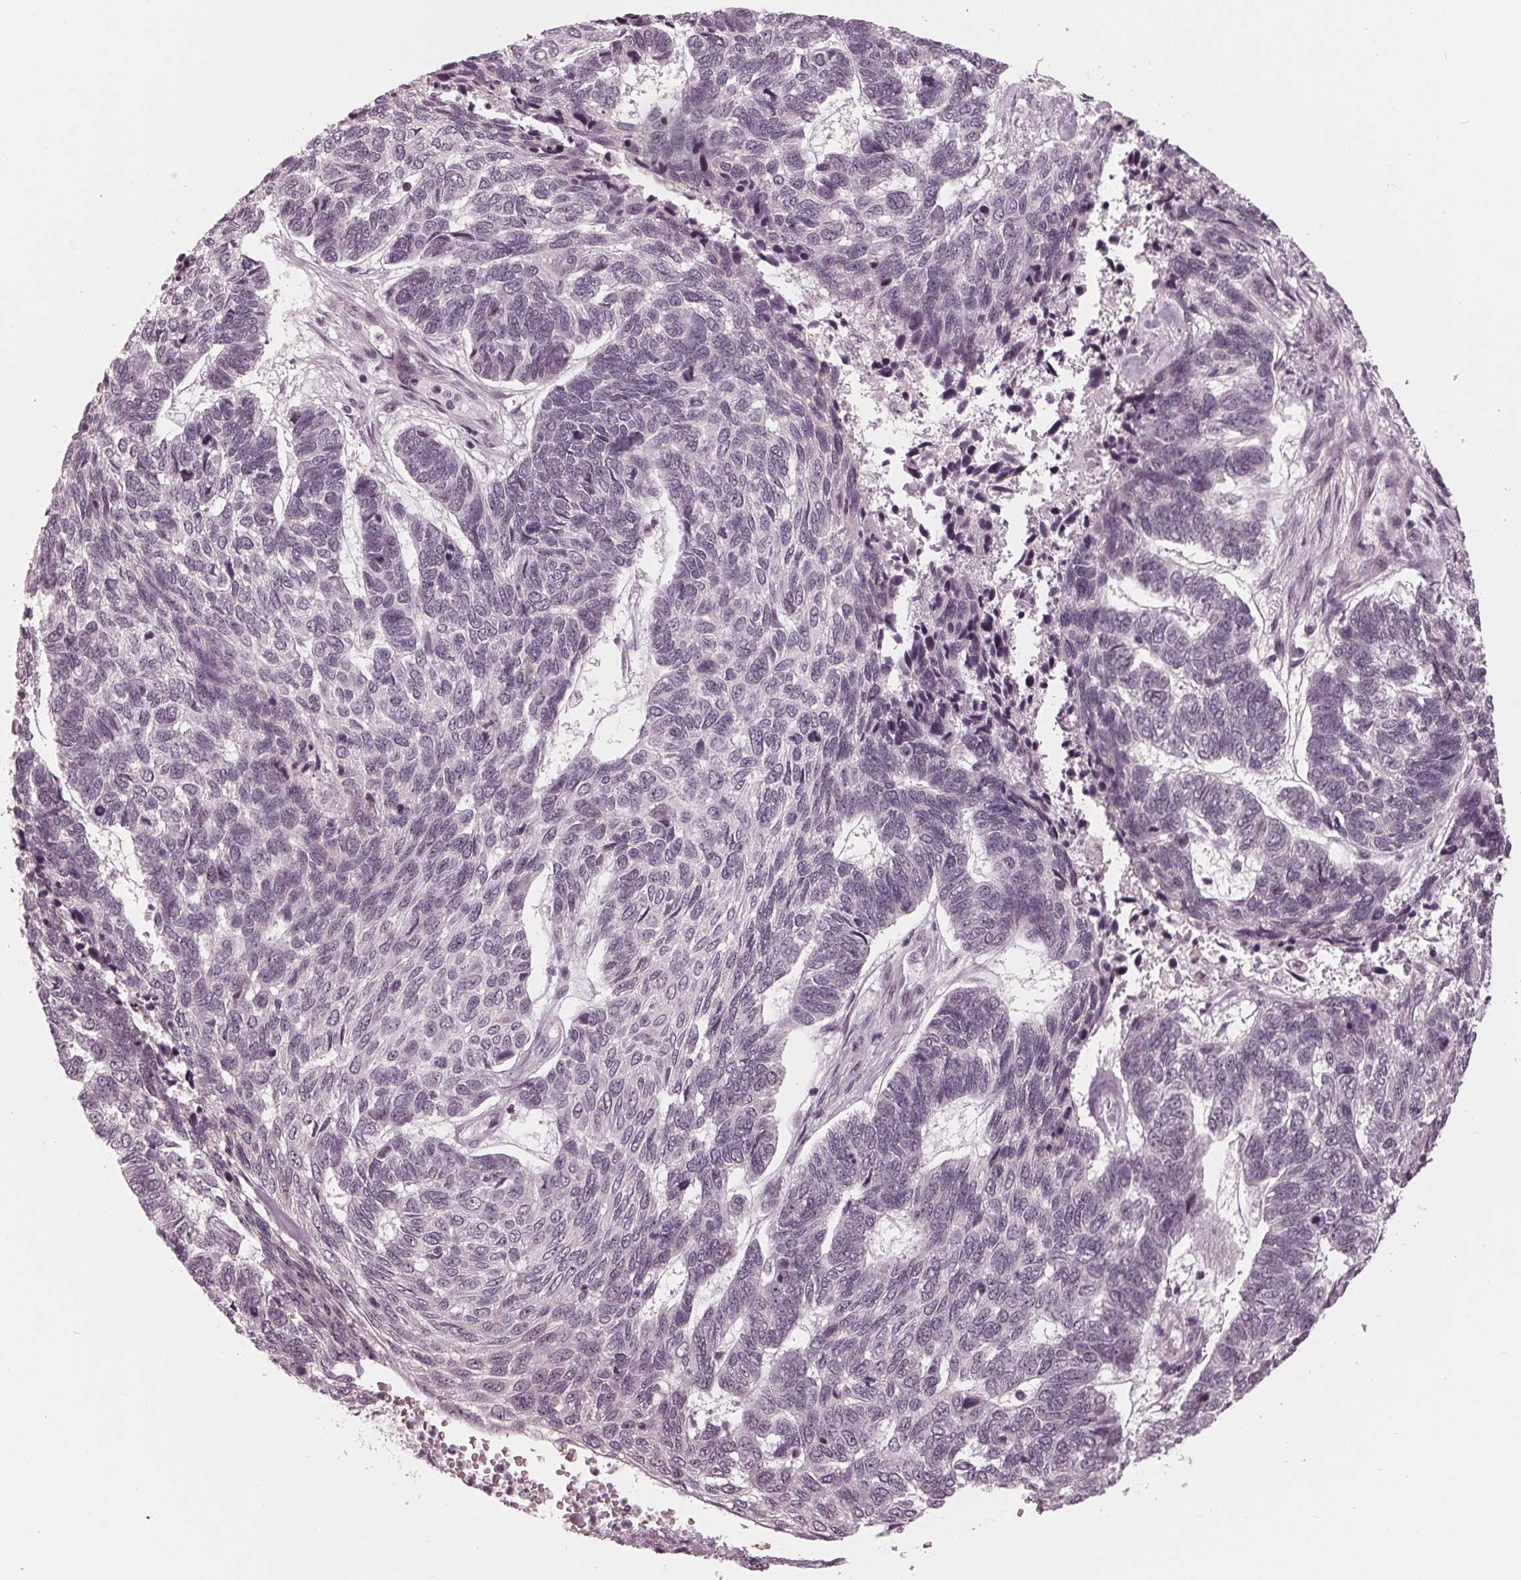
{"staining": {"intensity": "negative", "quantity": "none", "location": "none"}, "tissue": "skin cancer", "cell_type": "Tumor cells", "image_type": "cancer", "snomed": [{"axis": "morphology", "description": "Basal cell carcinoma"}, {"axis": "topography", "description": "Skin"}], "caption": "IHC photomicrograph of neoplastic tissue: skin cancer stained with DAB (3,3'-diaminobenzidine) shows no significant protein expression in tumor cells. The staining is performed using DAB (3,3'-diaminobenzidine) brown chromogen with nuclei counter-stained in using hematoxylin.", "gene": "SLX4", "patient": {"sex": "female", "age": 65}}